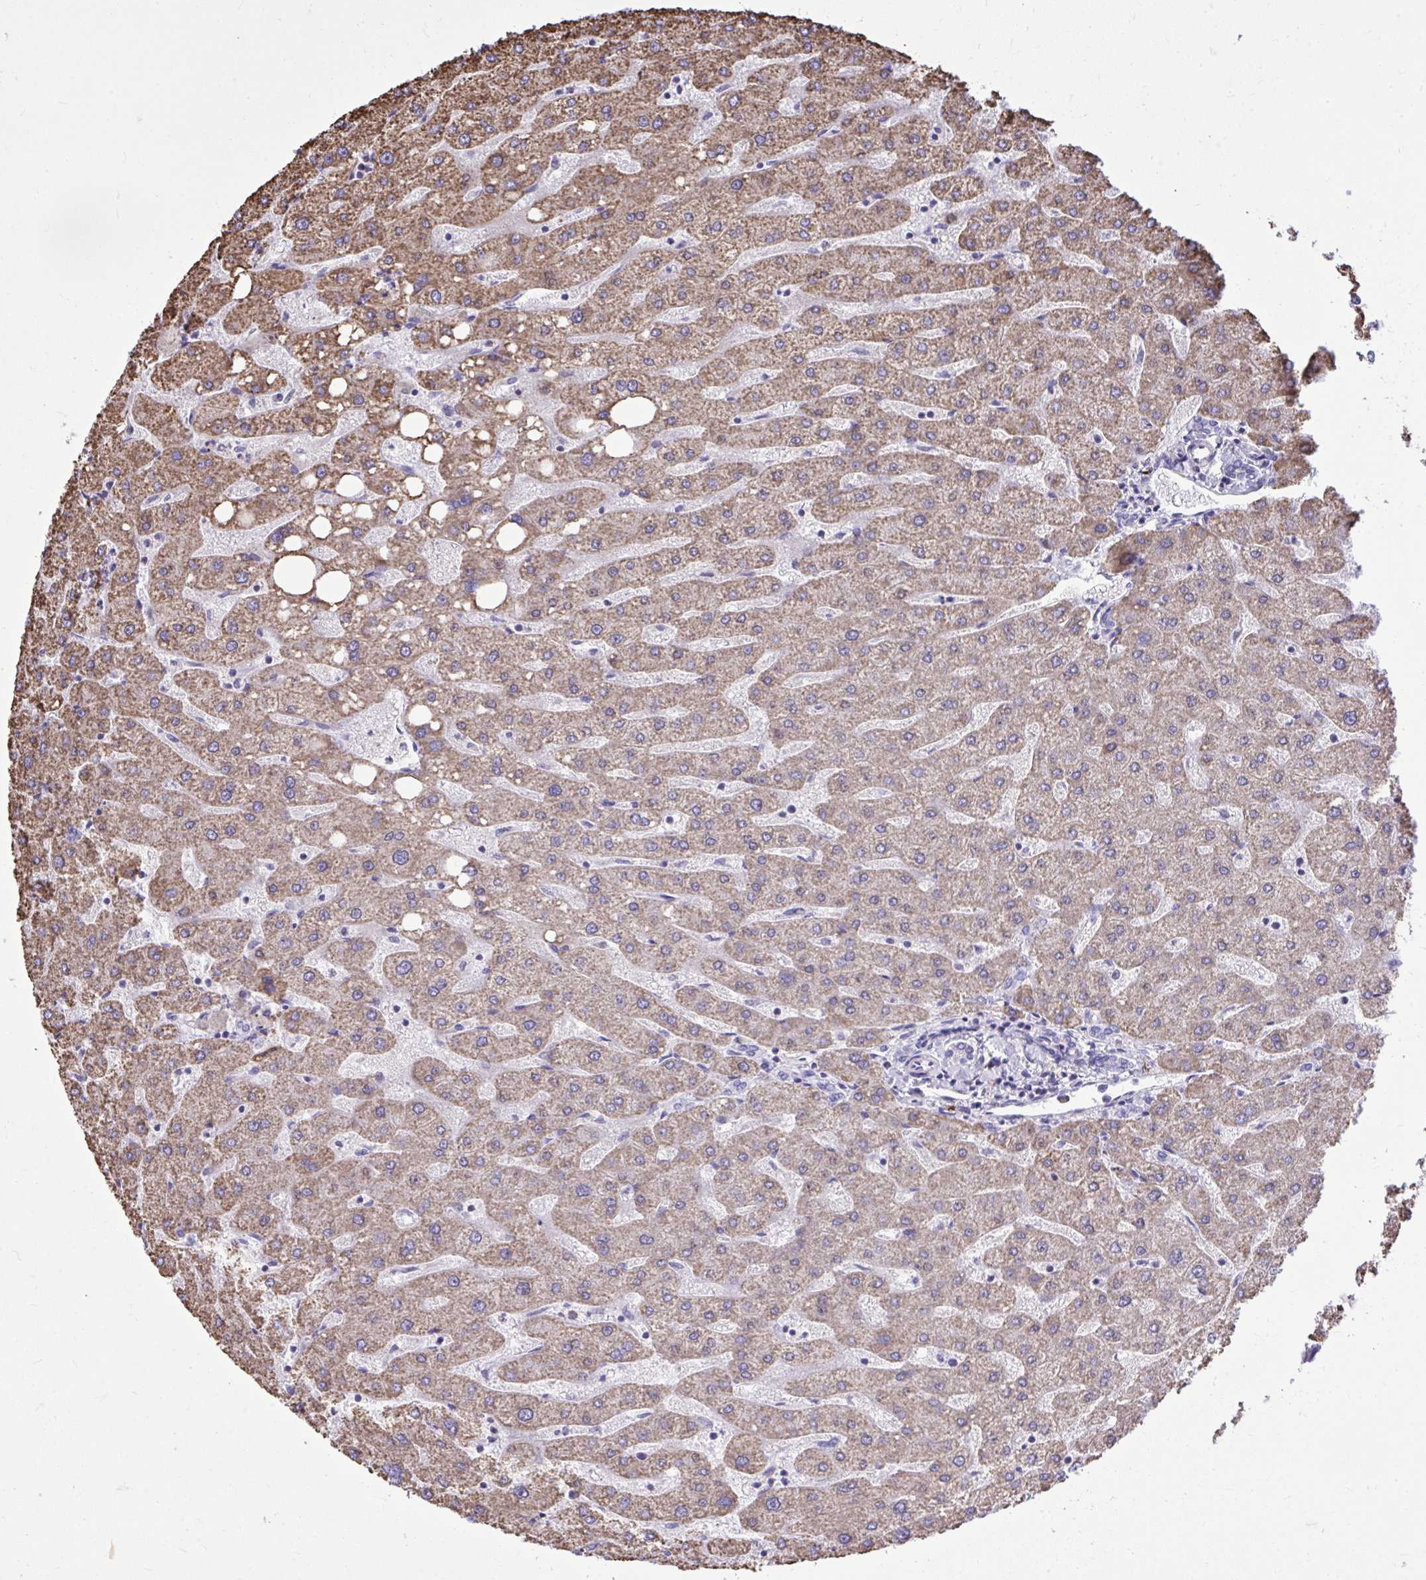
{"staining": {"intensity": "negative", "quantity": "none", "location": "none"}, "tissue": "liver", "cell_type": "Cholangiocytes", "image_type": "normal", "snomed": [{"axis": "morphology", "description": "Normal tissue, NOS"}, {"axis": "topography", "description": "Liver"}], "caption": "An immunohistochemistry (IHC) histopathology image of unremarkable liver is shown. There is no staining in cholangiocytes of liver. Brightfield microscopy of immunohistochemistry (IHC) stained with DAB (3,3'-diaminobenzidine) (brown) and hematoxylin (blue), captured at high magnification.", "gene": "GRK4", "patient": {"sex": "male", "age": 67}}